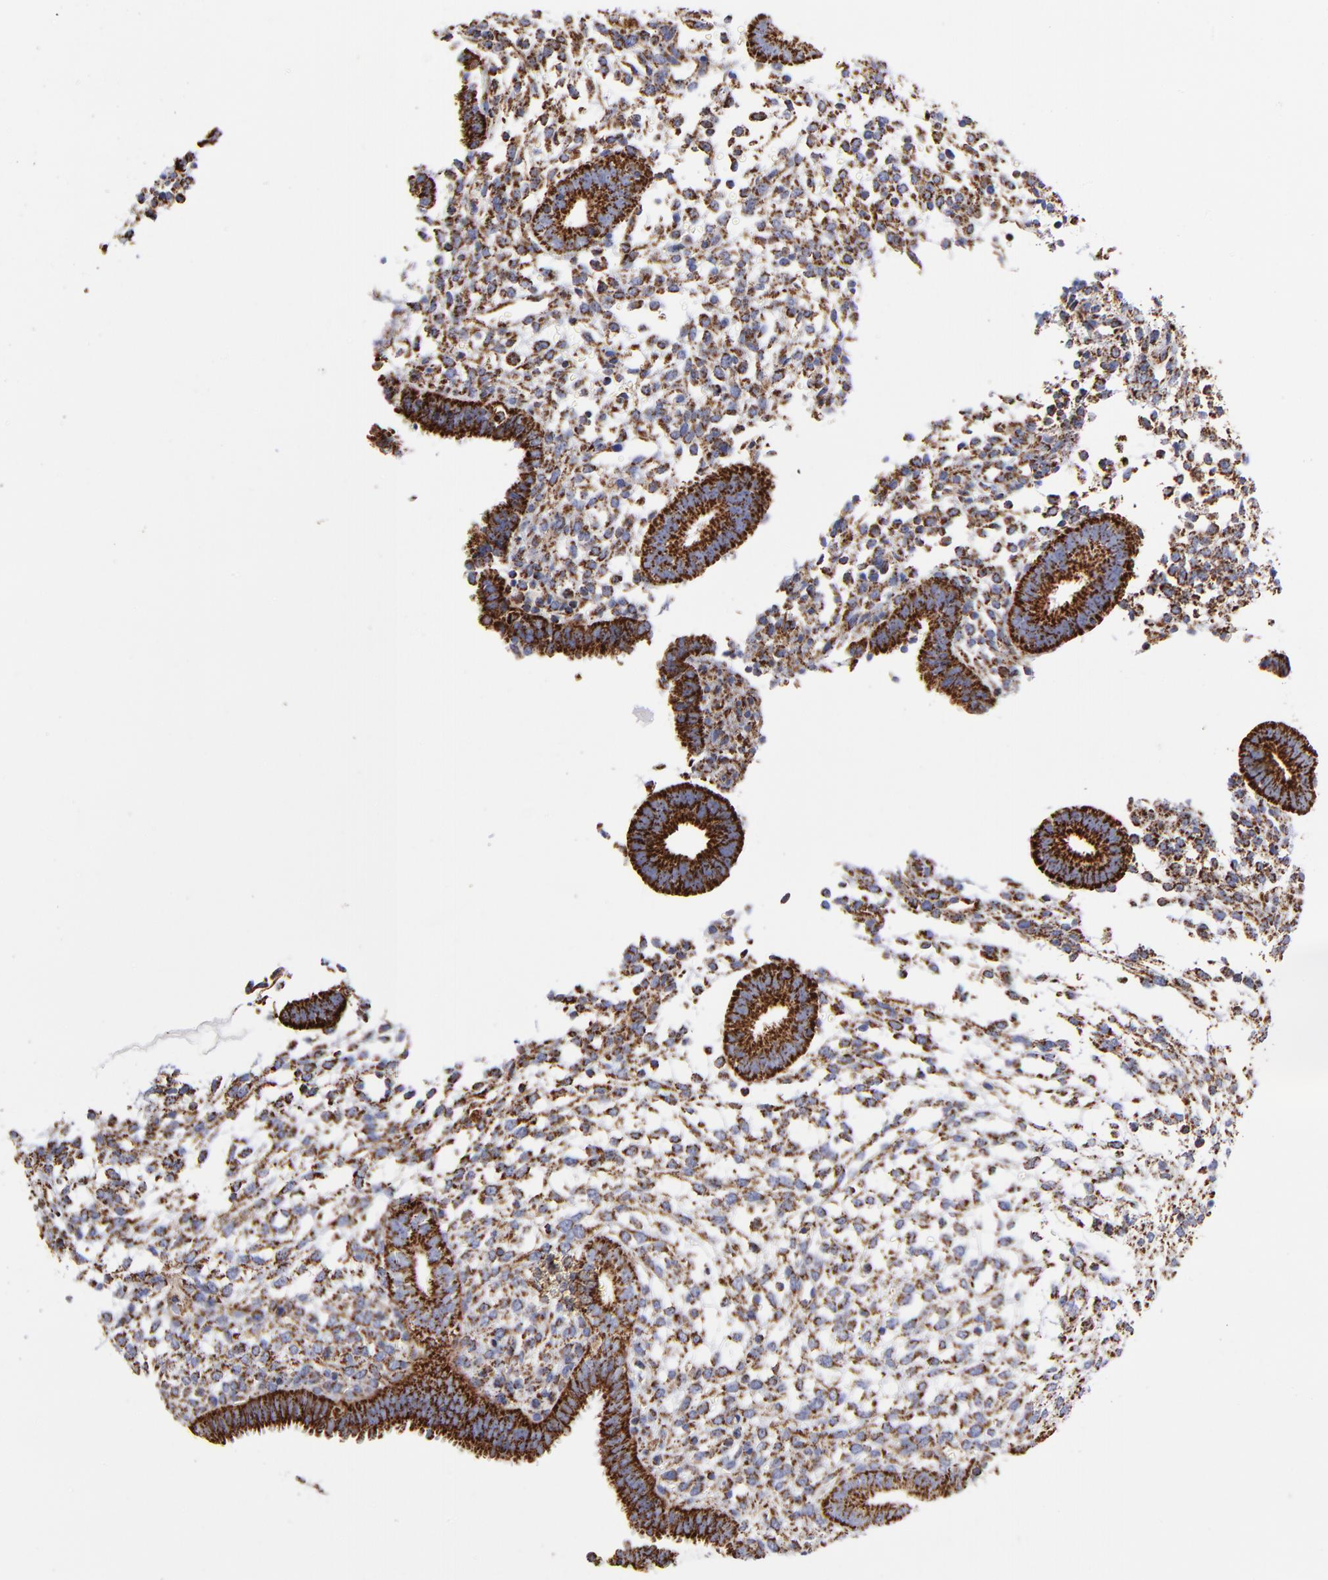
{"staining": {"intensity": "strong", "quantity": ">75%", "location": "cytoplasmic/membranous"}, "tissue": "endometrium", "cell_type": "Cells in endometrial stroma", "image_type": "normal", "snomed": [{"axis": "morphology", "description": "Normal tissue, NOS"}, {"axis": "topography", "description": "Endometrium"}], "caption": "Immunohistochemistry micrograph of benign endometrium: human endometrium stained using immunohistochemistry (IHC) shows high levels of strong protein expression localized specifically in the cytoplasmic/membranous of cells in endometrial stroma, appearing as a cytoplasmic/membranous brown color.", "gene": "PHB1", "patient": {"sex": "female", "age": 35}}